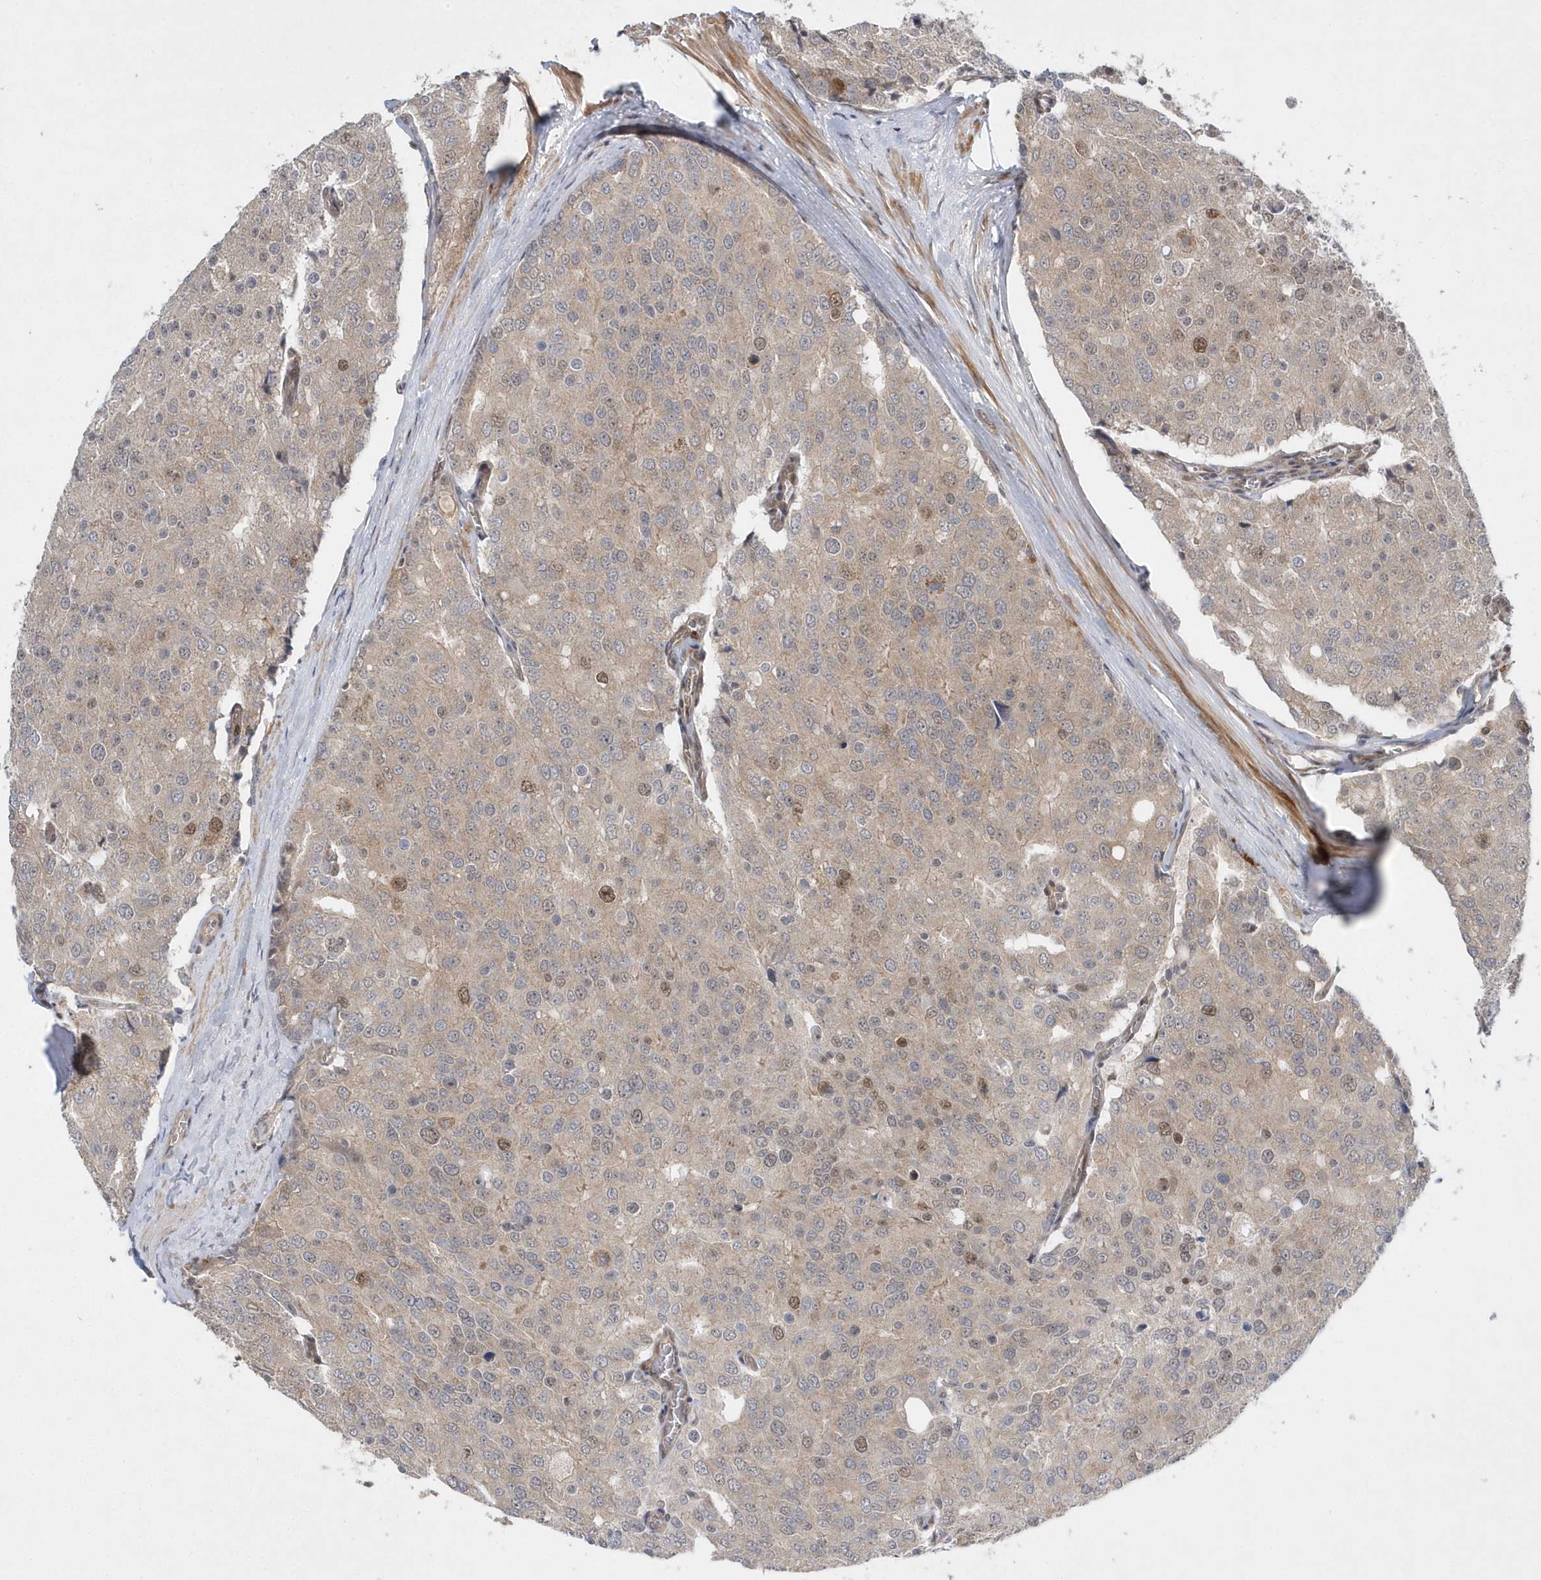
{"staining": {"intensity": "moderate", "quantity": "<25%", "location": "cytoplasmic/membranous,nuclear"}, "tissue": "prostate cancer", "cell_type": "Tumor cells", "image_type": "cancer", "snomed": [{"axis": "morphology", "description": "Adenocarcinoma, High grade"}, {"axis": "topography", "description": "Prostate"}], "caption": "DAB immunohistochemical staining of human prostate cancer (high-grade adenocarcinoma) exhibits moderate cytoplasmic/membranous and nuclear protein positivity in approximately <25% of tumor cells. (DAB (3,3'-diaminobenzidine) = brown stain, brightfield microscopy at high magnification).", "gene": "MXI1", "patient": {"sex": "male", "age": 50}}